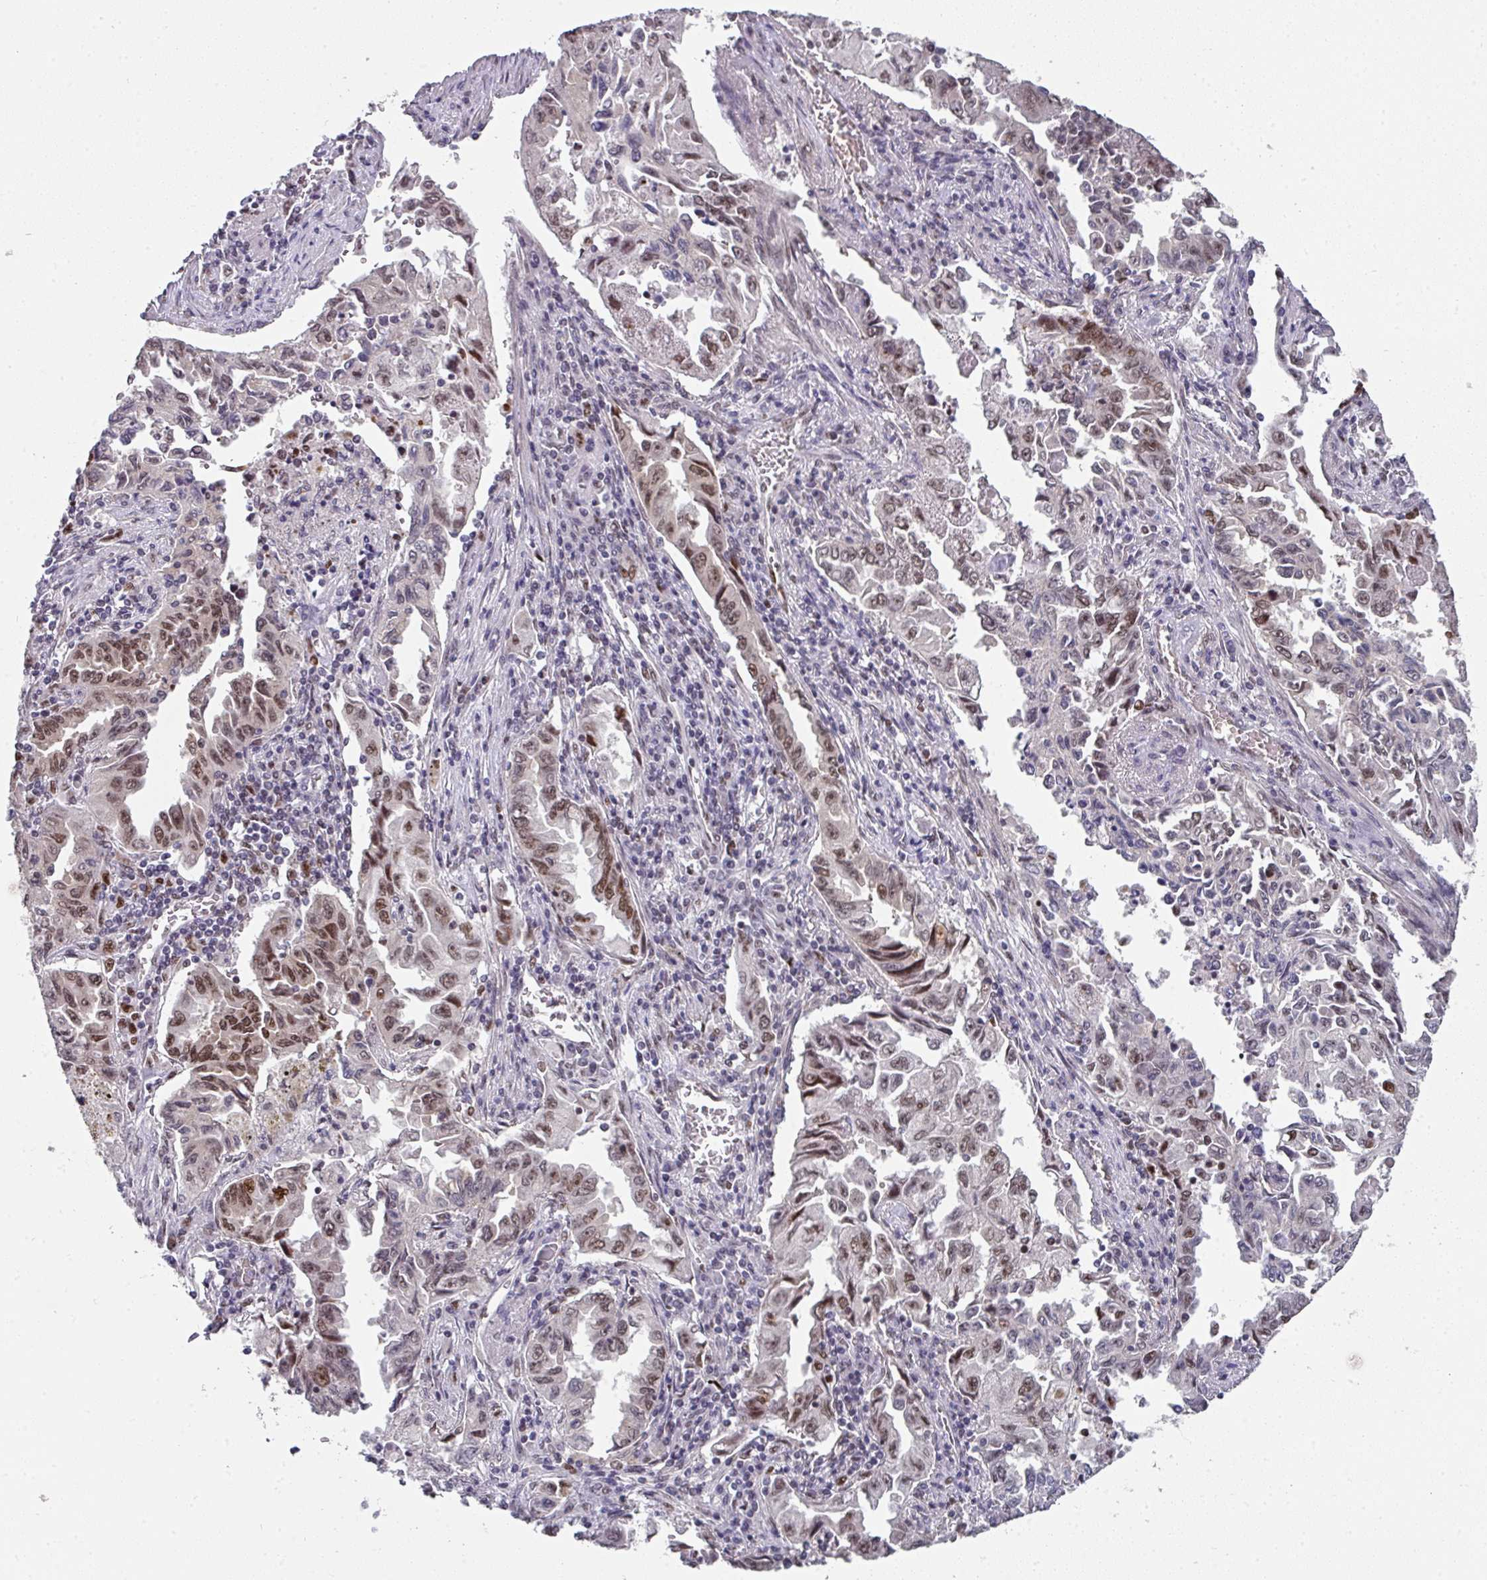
{"staining": {"intensity": "moderate", "quantity": ">75%", "location": "nuclear"}, "tissue": "lung cancer", "cell_type": "Tumor cells", "image_type": "cancer", "snomed": [{"axis": "morphology", "description": "Adenocarcinoma, NOS"}, {"axis": "topography", "description": "Lung"}], "caption": "A medium amount of moderate nuclear expression is identified in approximately >75% of tumor cells in lung cancer (adenocarcinoma) tissue.", "gene": "RAD50", "patient": {"sex": "female", "age": 51}}